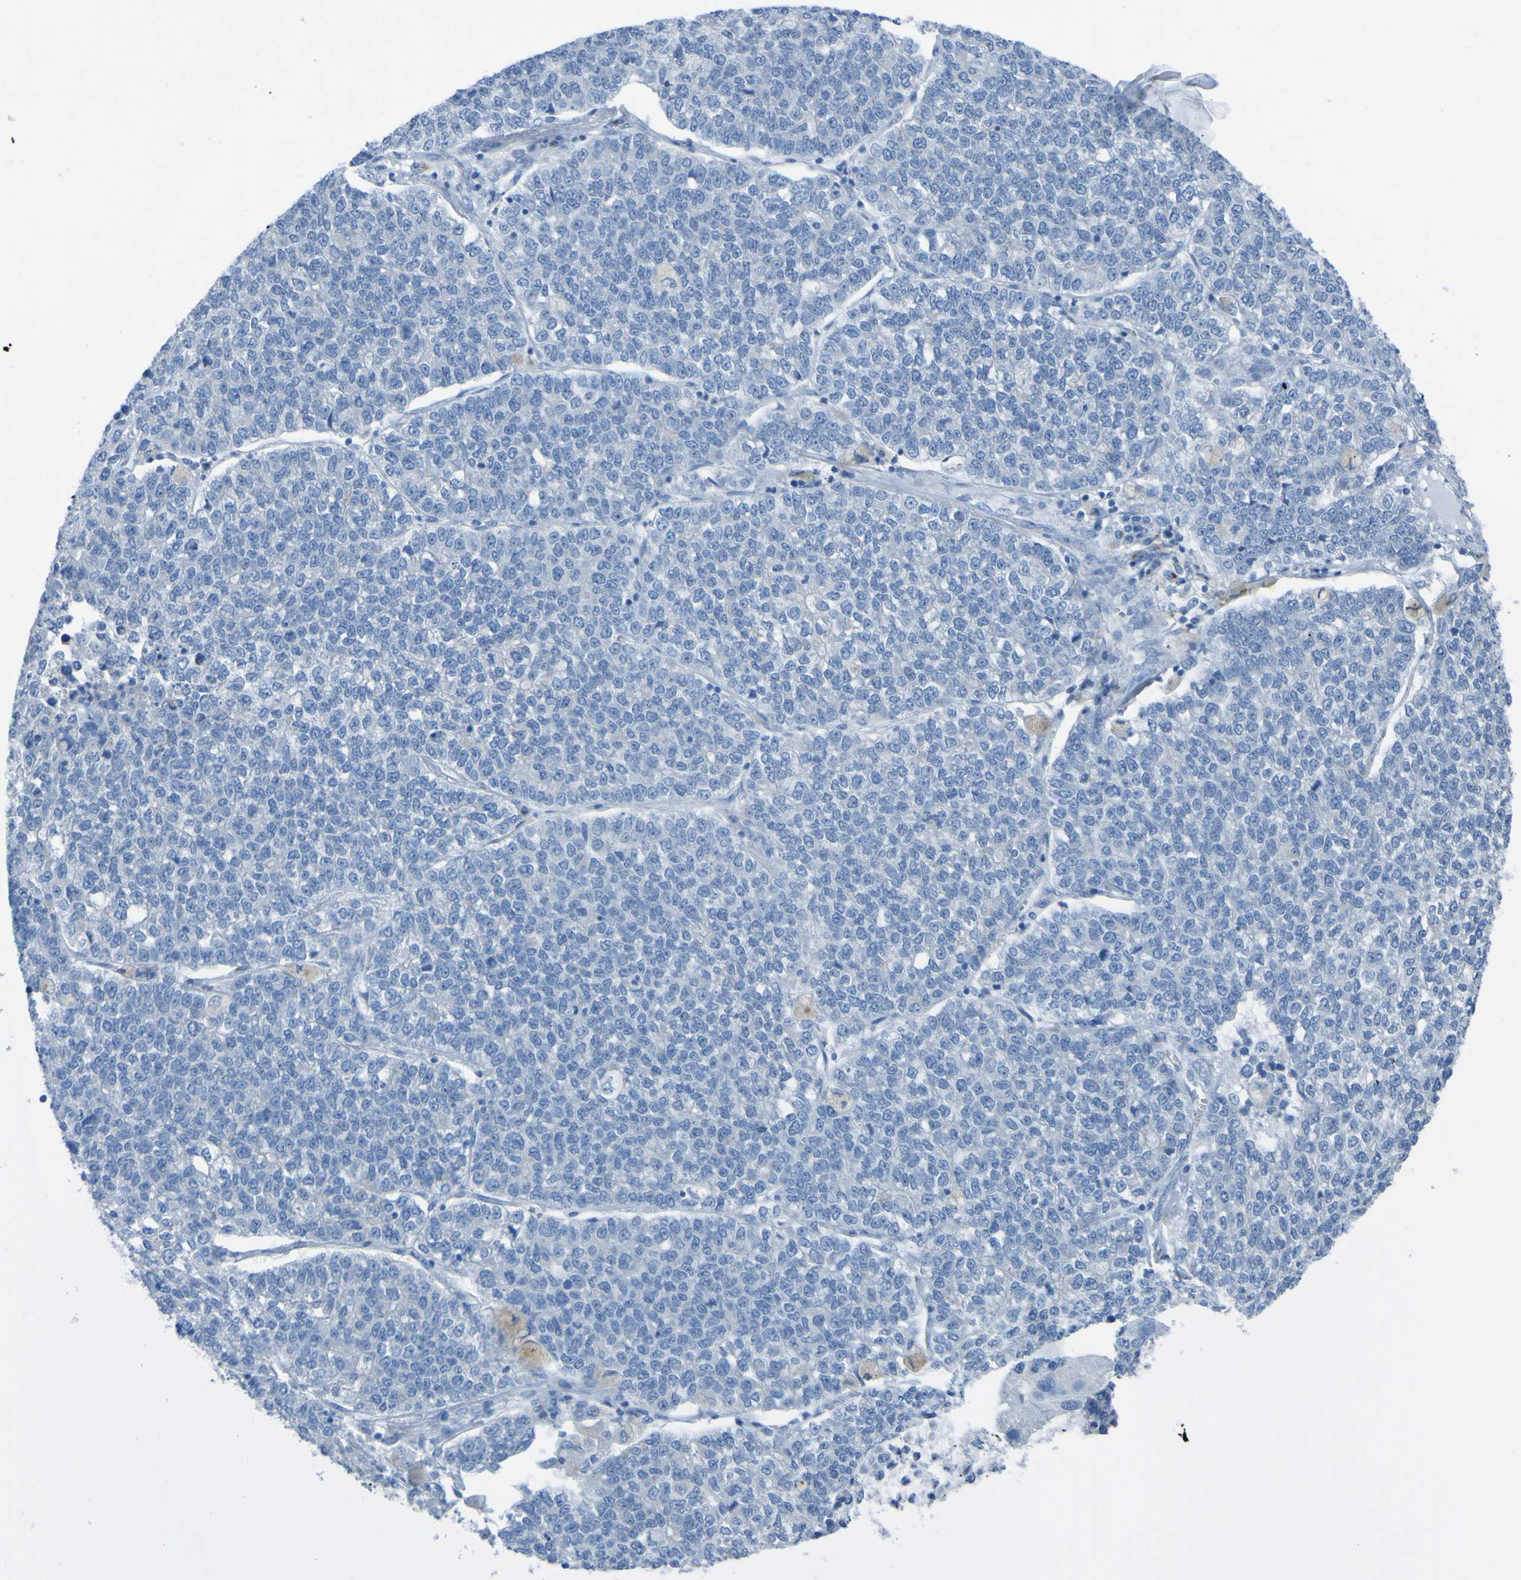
{"staining": {"intensity": "negative", "quantity": "none", "location": "none"}, "tissue": "lung cancer", "cell_type": "Tumor cells", "image_type": "cancer", "snomed": [{"axis": "morphology", "description": "Adenocarcinoma, NOS"}, {"axis": "topography", "description": "Lung"}], "caption": "Immunohistochemistry micrograph of lung cancer (adenocarcinoma) stained for a protein (brown), which exhibits no positivity in tumor cells. (DAB (3,3'-diaminobenzidine) immunohistochemistry (IHC) visualized using brightfield microscopy, high magnification).", "gene": "ACMSD", "patient": {"sex": "male", "age": 49}}